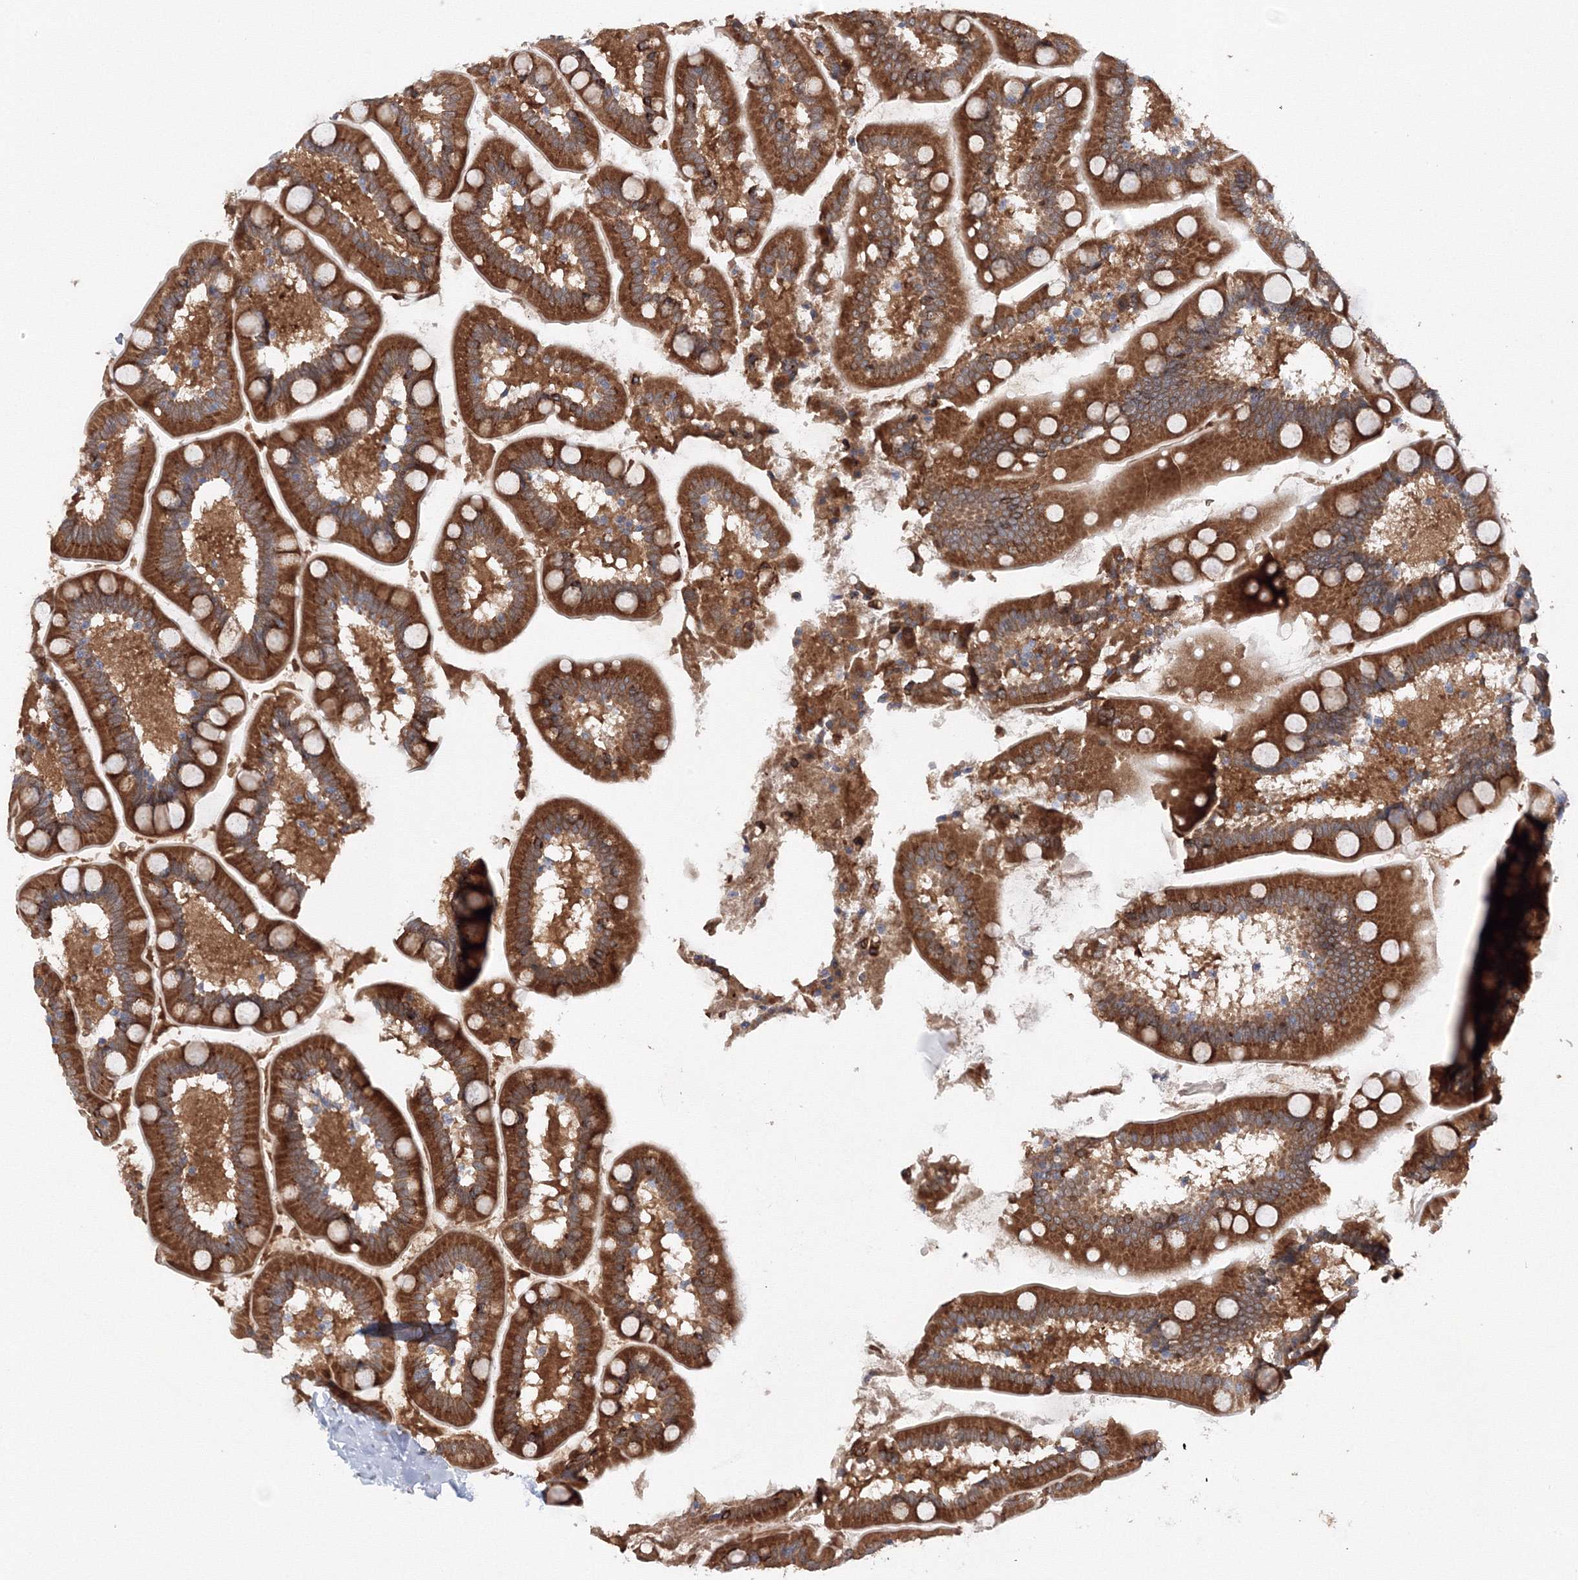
{"staining": {"intensity": "strong", "quantity": ">75%", "location": "cytoplasmic/membranous"}, "tissue": "small intestine", "cell_type": "Glandular cells", "image_type": "normal", "snomed": [{"axis": "morphology", "description": "Normal tissue, NOS"}, {"axis": "topography", "description": "Small intestine"}], "caption": "Strong cytoplasmic/membranous protein positivity is identified in about >75% of glandular cells in small intestine. Ihc stains the protein of interest in brown and the nuclei are stained blue.", "gene": "DIS3L2", "patient": {"sex": "female", "age": 64}}